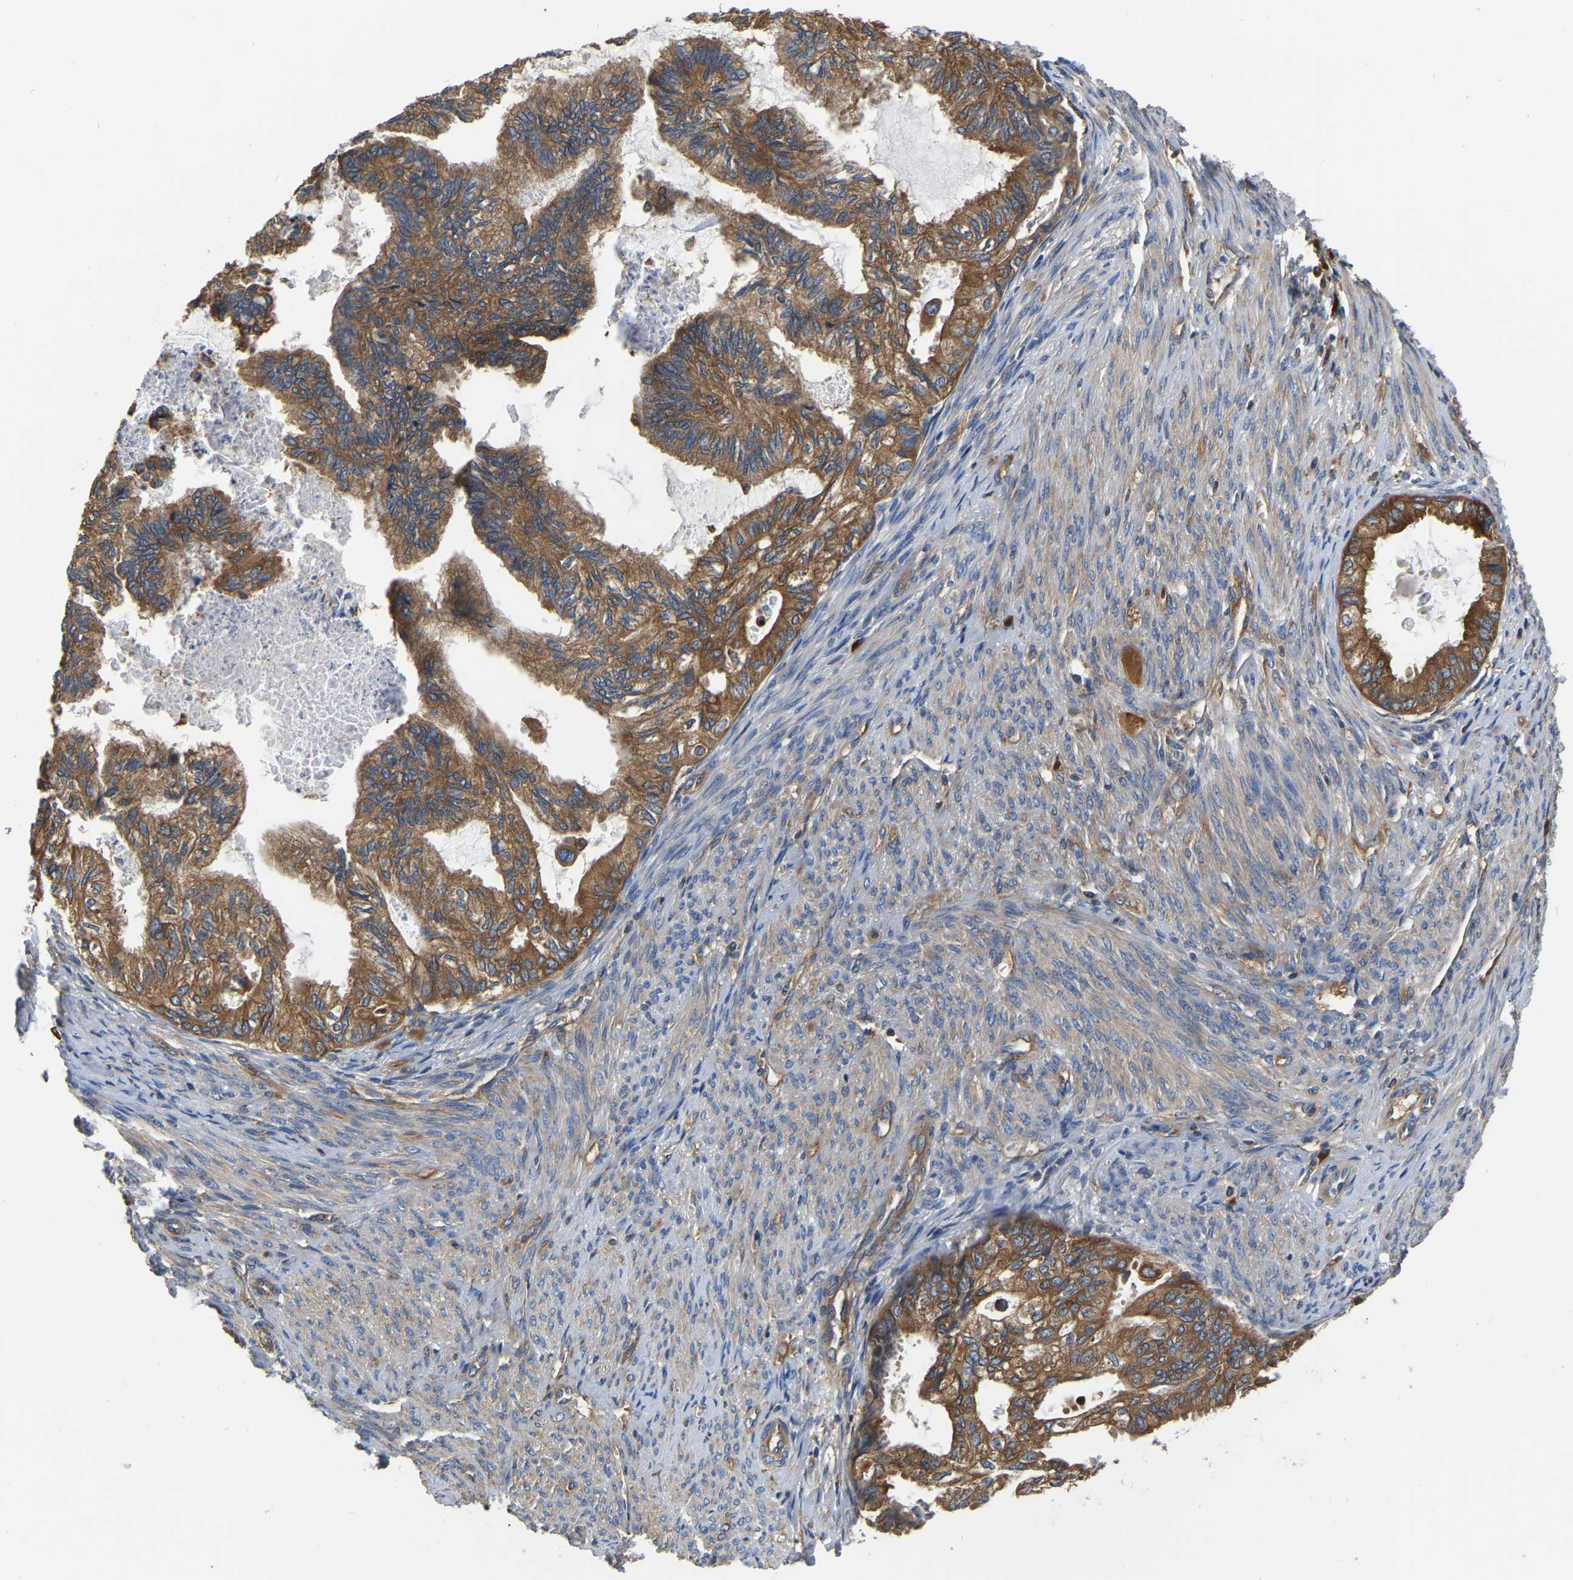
{"staining": {"intensity": "moderate", "quantity": ">75%", "location": "cytoplasmic/membranous"}, "tissue": "cervical cancer", "cell_type": "Tumor cells", "image_type": "cancer", "snomed": [{"axis": "morphology", "description": "Normal tissue, NOS"}, {"axis": "morphology", "description": "Adenocarcinoma, NOS"}, {"axis": "topography", "description": "Cervix"}, {"axis": "topography", "description": "Endometrium"}], "caption": "A photomicrograph of human cervical adenocarcinoma stained for a protein displays moderate cytoplasmic/membranous brown staining in tumor cells.", "gene": "GARS1", "patient": {"sex": "female", "age": 86}}